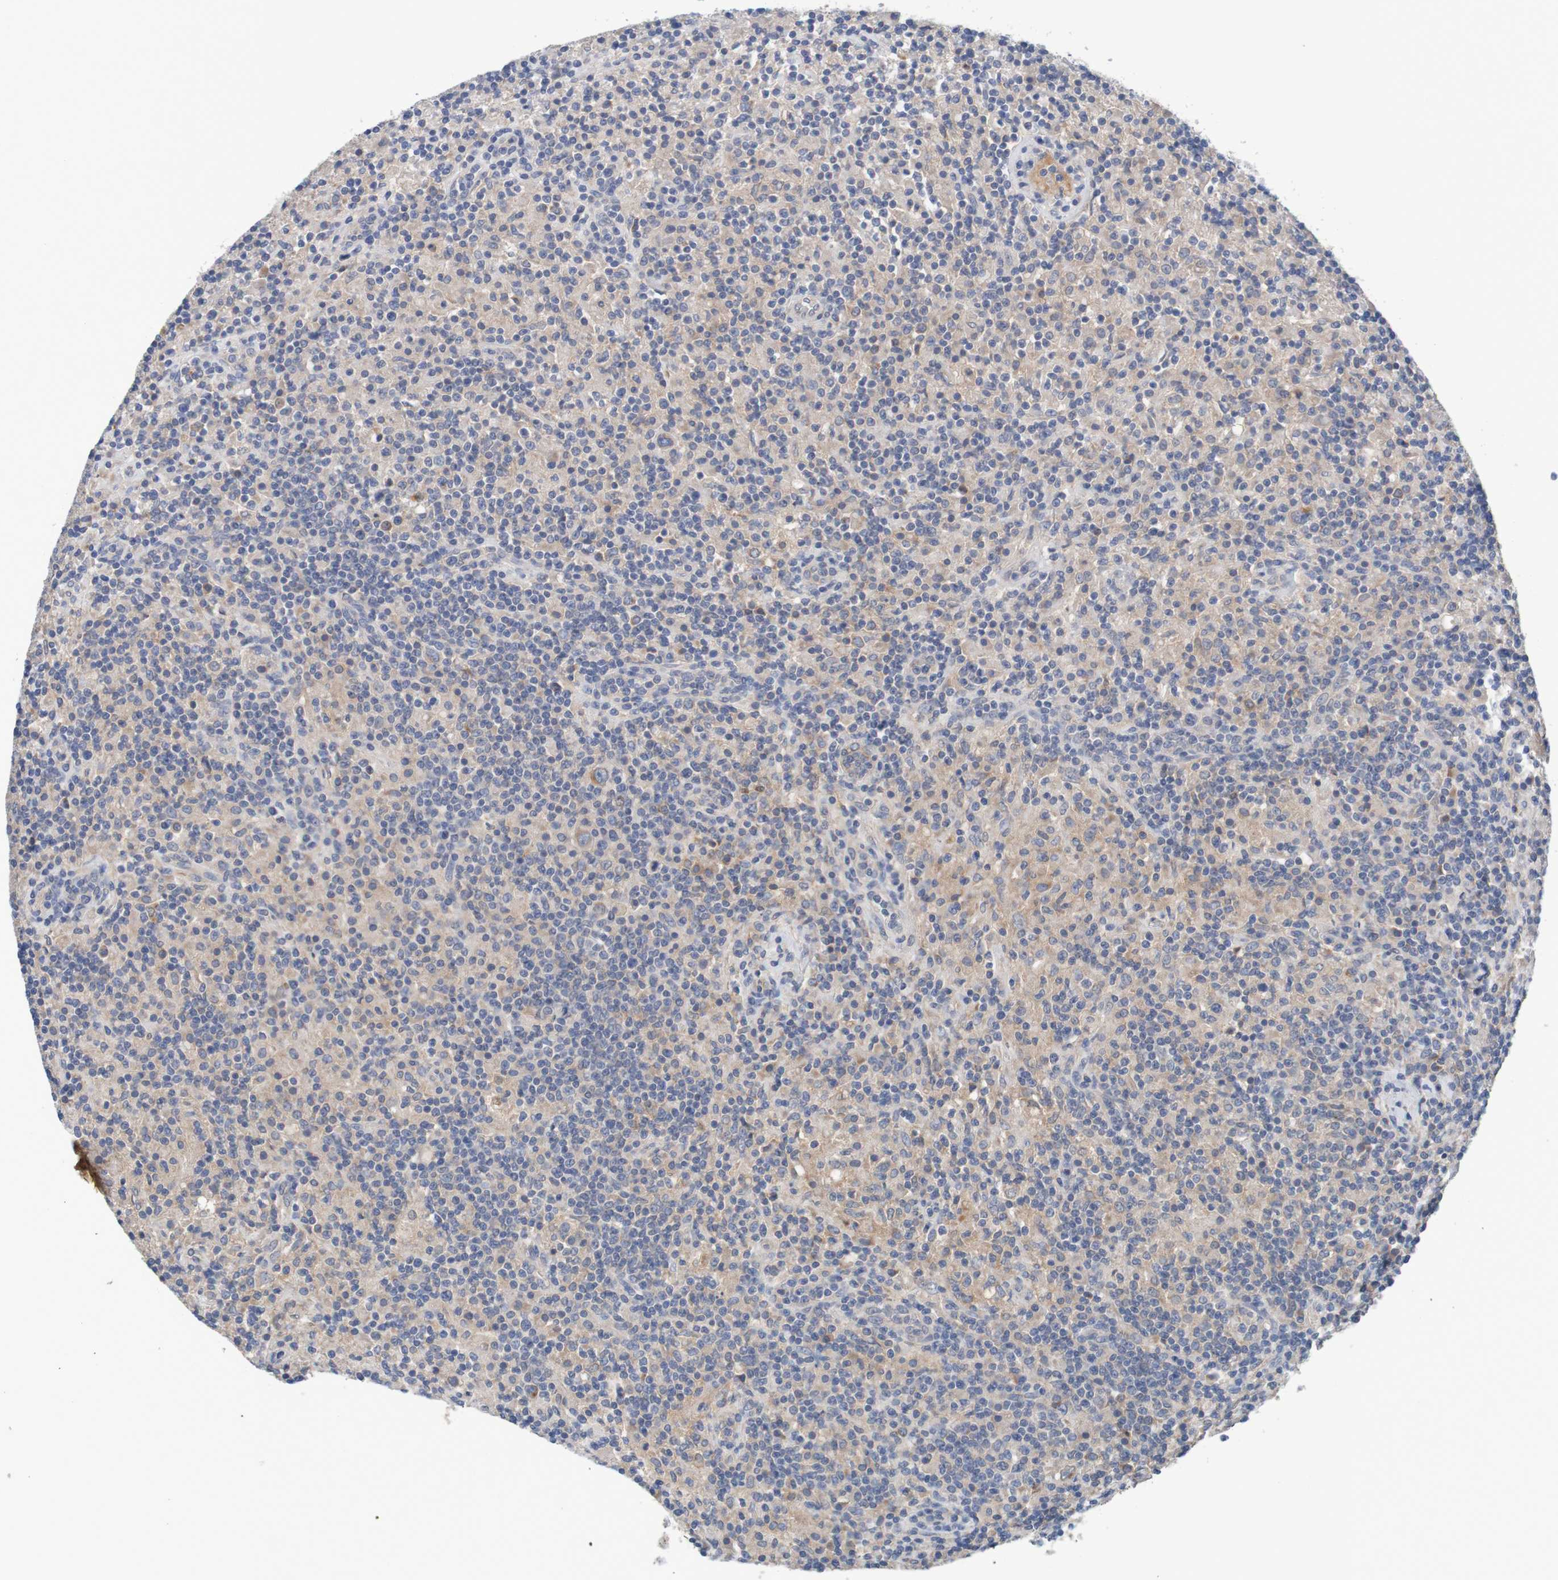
{"staining": {"intensity": "moderate", "quantity": "<25%", "location": "cytoplasmic/membranous"}, "tissue": "lymphoma", "cell_type": "Tumor cells", "image_type": "cancer", "snomed": [{"axis": "morphology", "description": "Hodgkin's disease, NOS"}, {"axis": "topography", "description": "Lymph node"}], "caption": "The image displays immunohistochemical staining of Hodgkin's disease. There is moderate cytoplasmic/membranous positivity is appreciated in approximately <25% of tumor cells.", "gene": "LTA", "patient": {"sex": "male", "age": 70}}